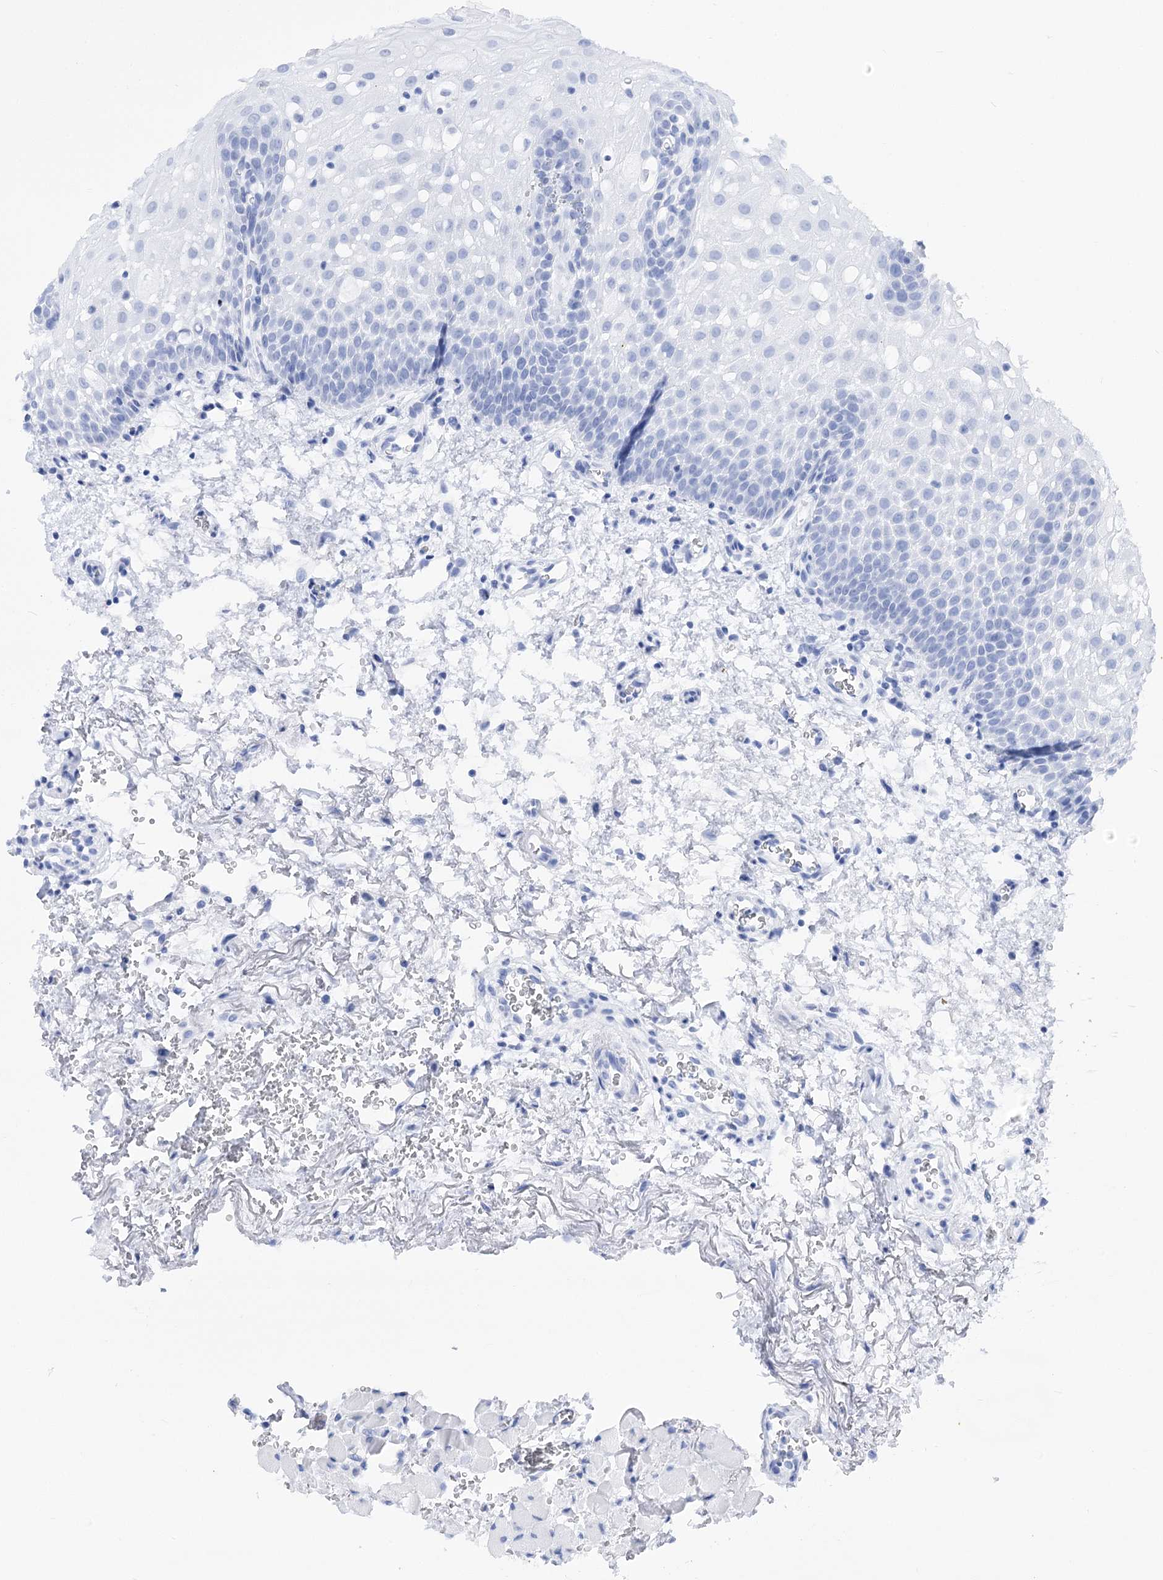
{"staining": {"intensity": "negative", "quantity": "none", "location": "none"}, "tissue": "oral mucosa", "cell_type": "Squamous epithelial cells", "image_type": "normal", "snomed": [{"axis": "morphology", "description": "Normal tissue, NOS"}, {"axis": "morphology", "description": "Squamous cell carcinoma, NOS"}, {"axis": "topography", "description": "Oral tissue"}, {"axis": "topography", "description": "Head-Neck"}], "caption": "Squamous epithelial cells are negative for protein expression in normal human oral mucosa. (DAB (3,3'-diaminobenzidine) IHC visualized using brightfield microscopy, high magnification).", "gene": "SIAE", "patient": {"sex": "male", "age": 68}}